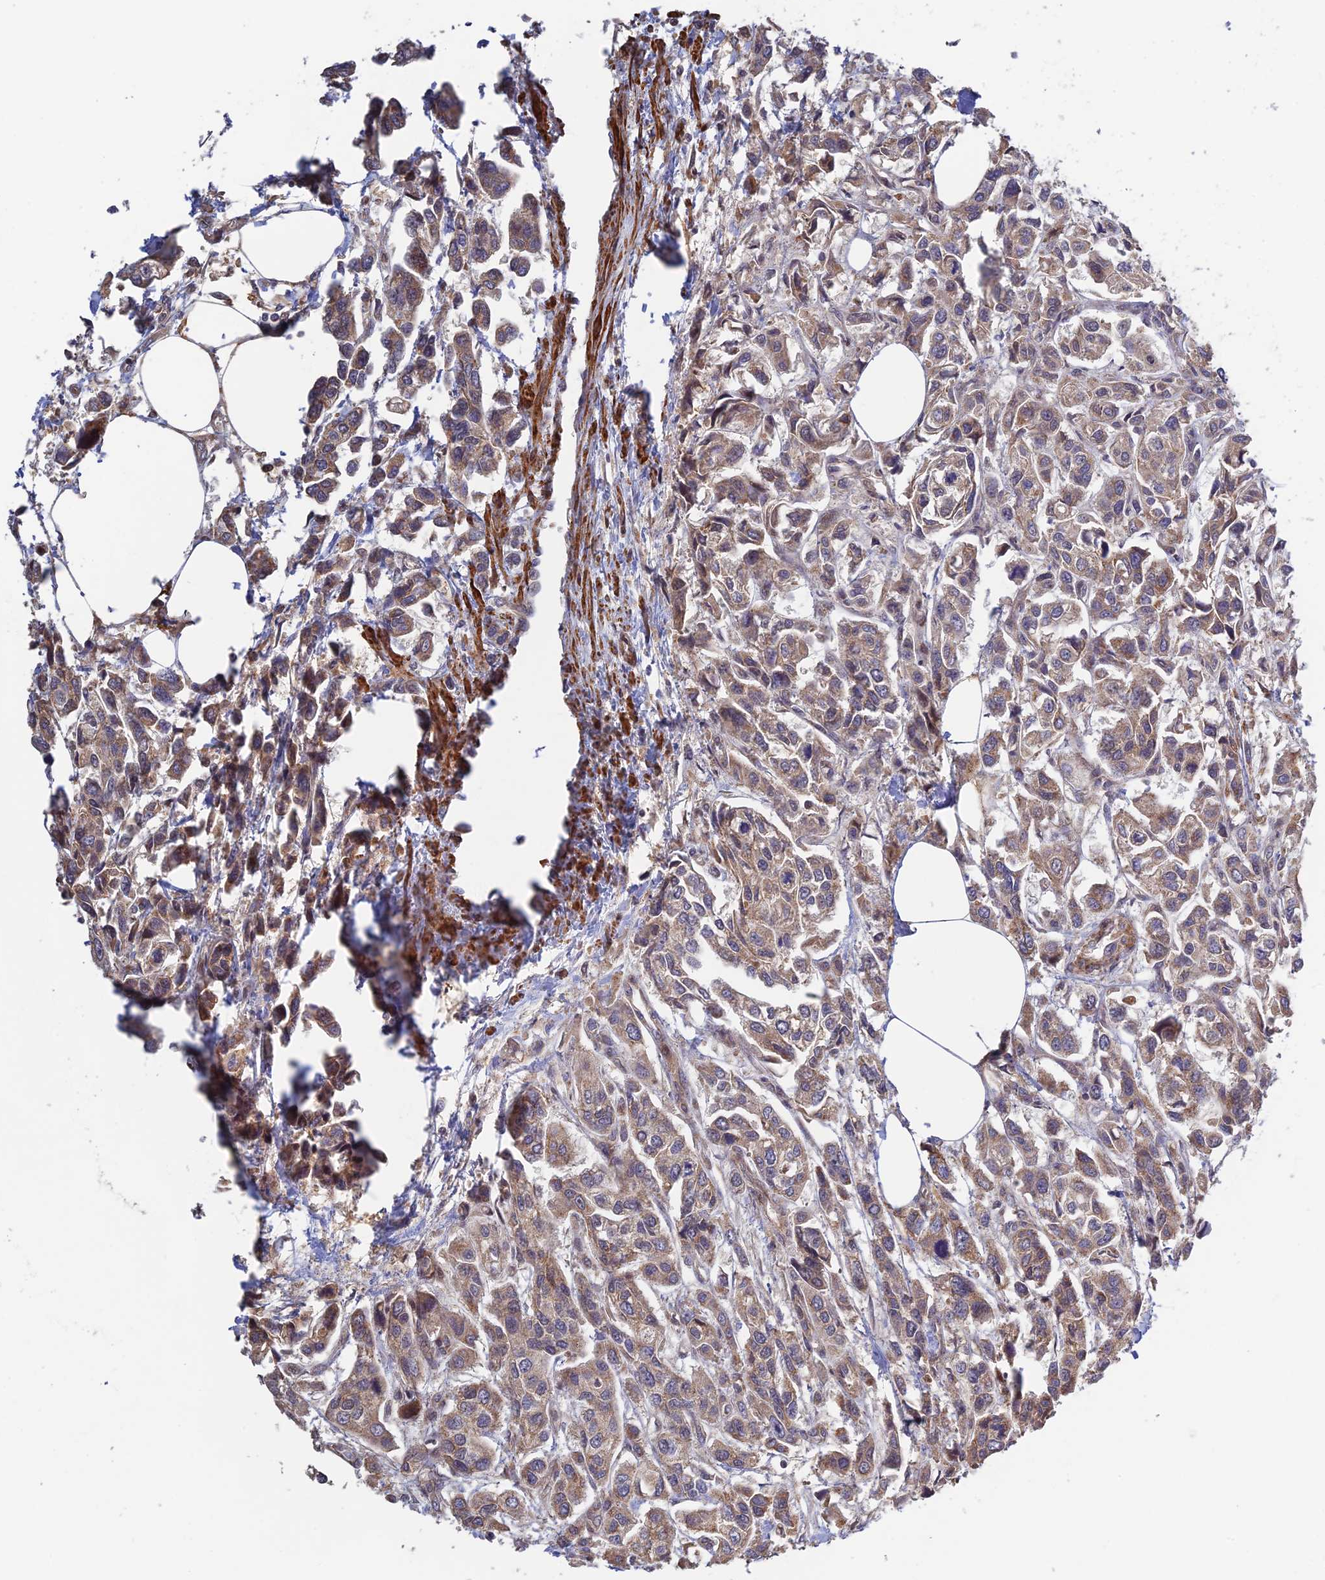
{"staining": {"intensity": "weak", "quantity": ">75%", "location": "cytoplasmic/membranous"}, "tissue": "urothelial cancer", "cell_type": "Tumor cells", "image_type": "cancer", "snomed": [{"axis": "morphology", "description": "Urothelial carcinoma, High grade"}, {"axis": "topography", "description": "Urinary bladder"}], "caption": "Brown immunohistochemical staining in urothelial cancer exhibits weak cytoplasmic/membranous positivity in approximately >75% of tumor cells. The staining was performed using DAB, with brown indicating positive protein expression. Nuclei are stained blue with hematoxylin.", "gene": "CWH43", "patient": {"sex": "male", "age": 67}}